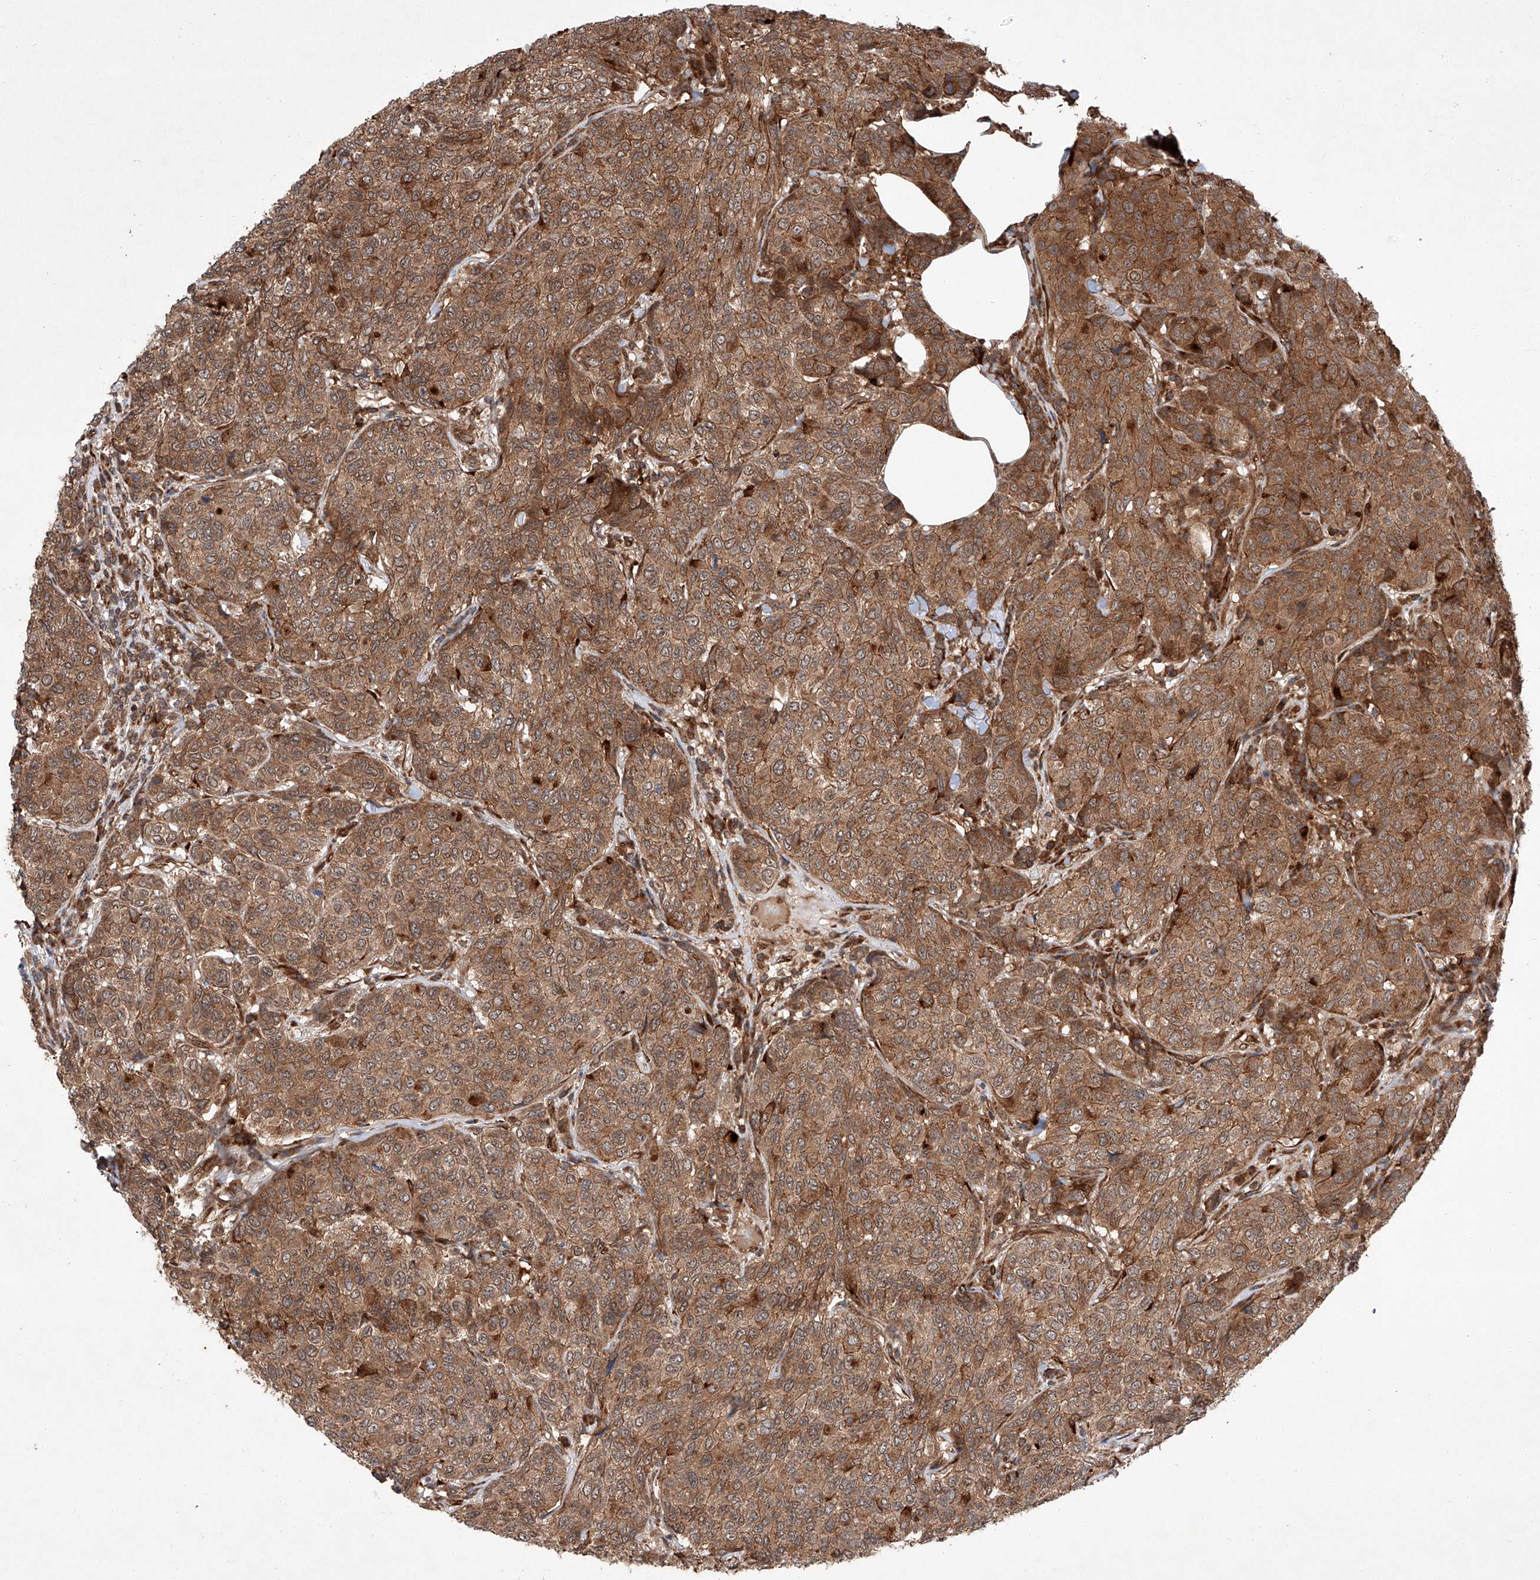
{"staining": {"intensity": "moderate", "quantity": ">75%", "location": "cytoplasmic/membranous"}, "tissue": "breast cancer", "cell_type": "Tumor cells", "image_type": "cancer", "snomed": [{"axis": "morphology", "description": "Duct carcinoma"}, {"axis": "topography", "description": "Breast"}], "caption": "Breast intraductal carcinoma stained with a protein marker shows moderate staining in tumor cells.", "gene": "ZFP28", "patient": {"sex": "female", "age": 55}}